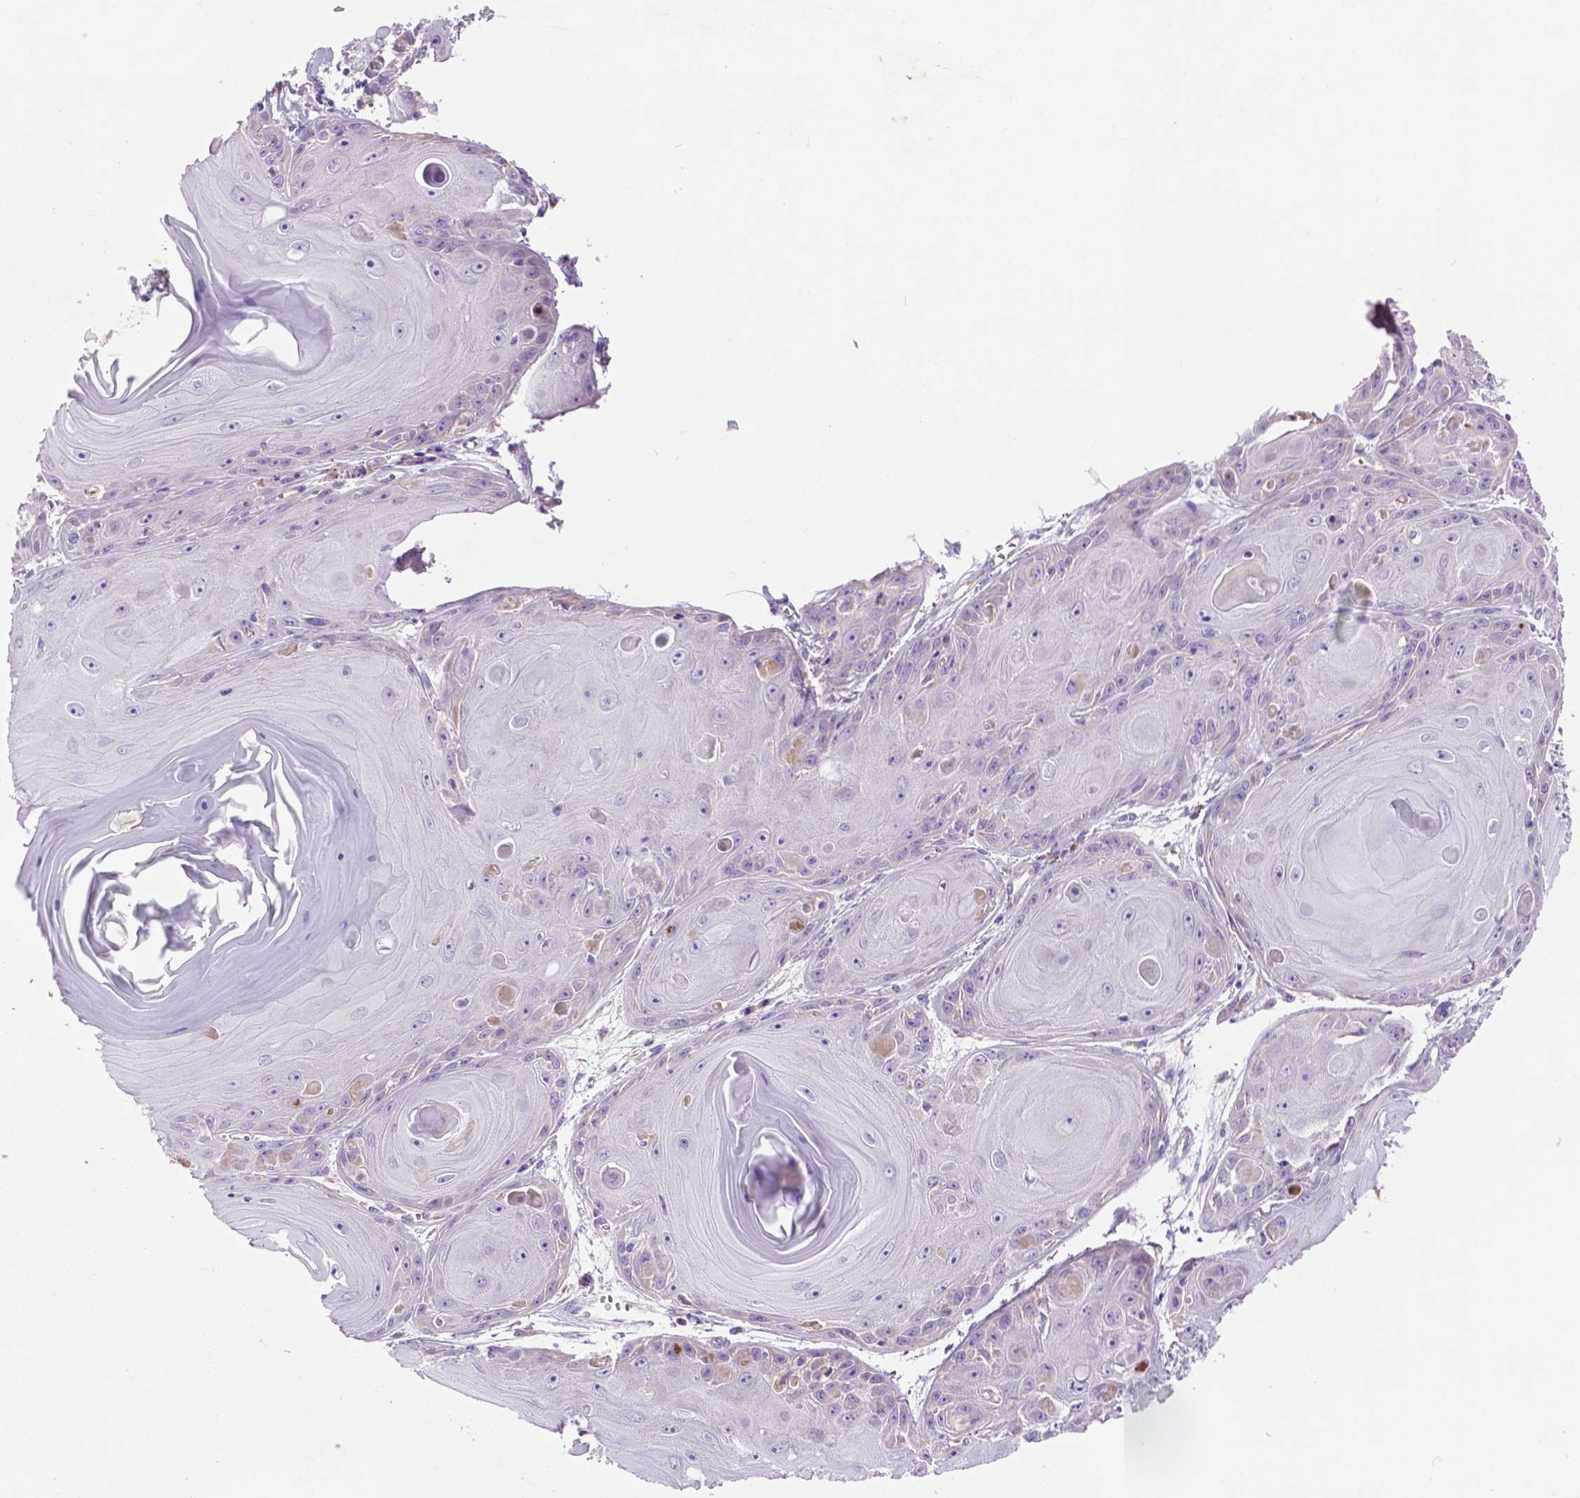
{"staining": {"intensity": "negative", "quantity": "none", "location": "none"}, "tissue": "skin cancer", "cell_type": "Tumor cells", "image_type": "cancer", "snomed": [{"axis": "morphology", "description": "Squamous cell carcinoma, NOS"}, {"axis": "topography", "description": "Skin"}, {"axis": "topography", "description": "Vulva"}], "caption": "A high-resolution image shows immunohistochemistry (IHC) staining of squamous cell carcinoma (skin), which demonstrates no significant positivity in tumor cells.", "gene": "PHYHIP", "patient": {"sex": "female", "age": 85}}